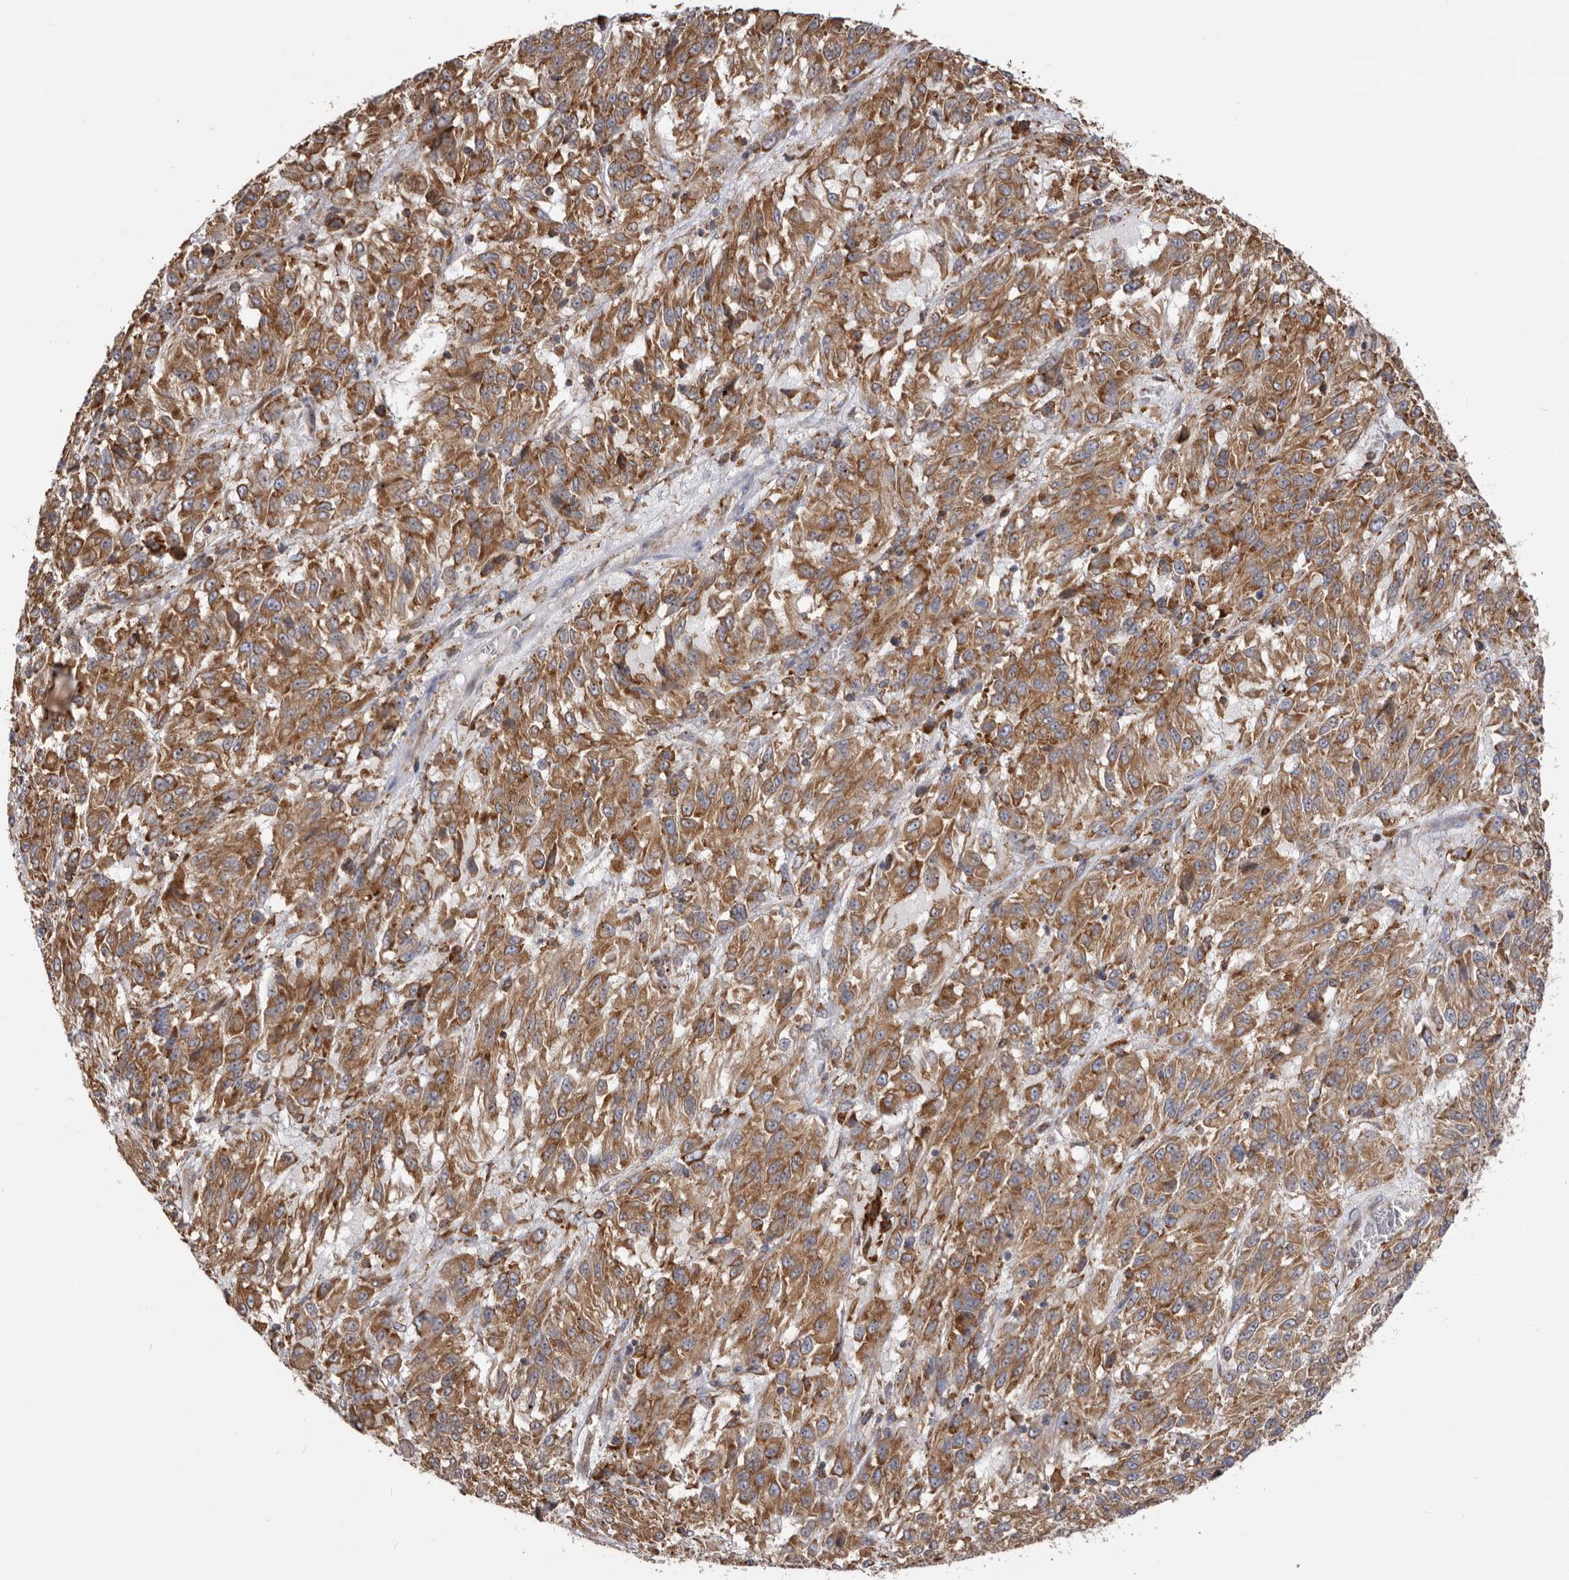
{"staining": {"intensity": "moderate", "quantity": ">75%", "location": "cytoplasmic/membranous"}, "tissue": "melanoma", "cell_type": "Tumor cells", "image_type": "cancer", "snomed": [{"axis": "morphology", "description": "Malignant melanoma, Metastatic site"}, {"axis": "topography", "description": "Lung"}], "caption": "A histopathology image of melanoma stained for a protein shows moderate cytoplasmic/membranous brown staining in tumor cells.", "gene": "QRSL1", "patient": {"sex": "male", "age": 64}}